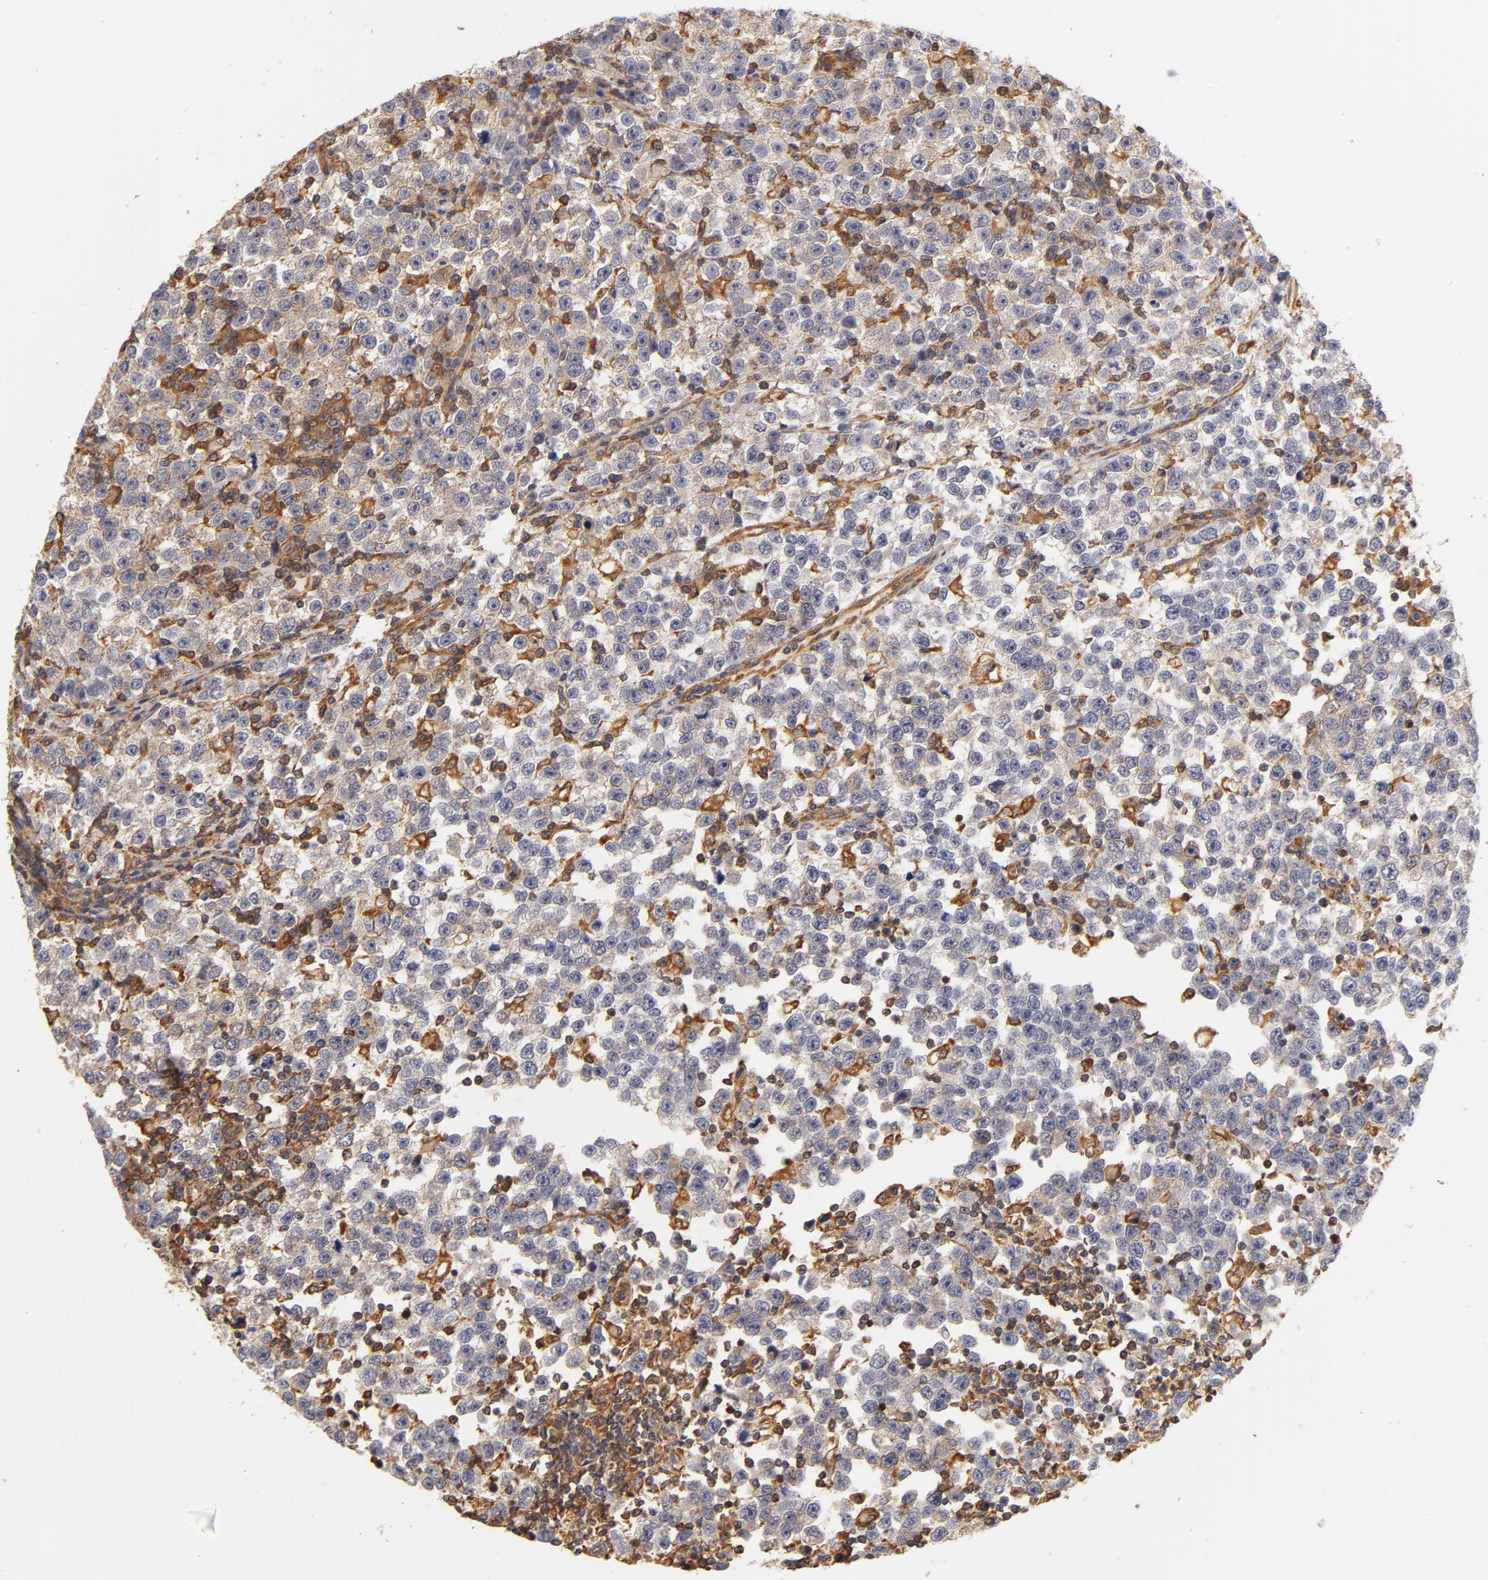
{"staining": {"intensity": "weak", "quantity": "25%-75%", "location": "cytoplasmic/membranous"}, "tissue": "testis cancer", "cell_type": "Tumor cells", "image_type": "cancer", "snomed": [{"axis": "morphology", "description": "Seminoma, NOS"}, {"axis": "topography", "description": "Testis"}], "caption": "Testis cancer was stained to show a protein in brown. There is low levels of weak cytoplasmic/membranous expression in about 25%-75% of tumor cells.", "gene": "FCMR", "patient": {"sex": "male", "age": 43}}